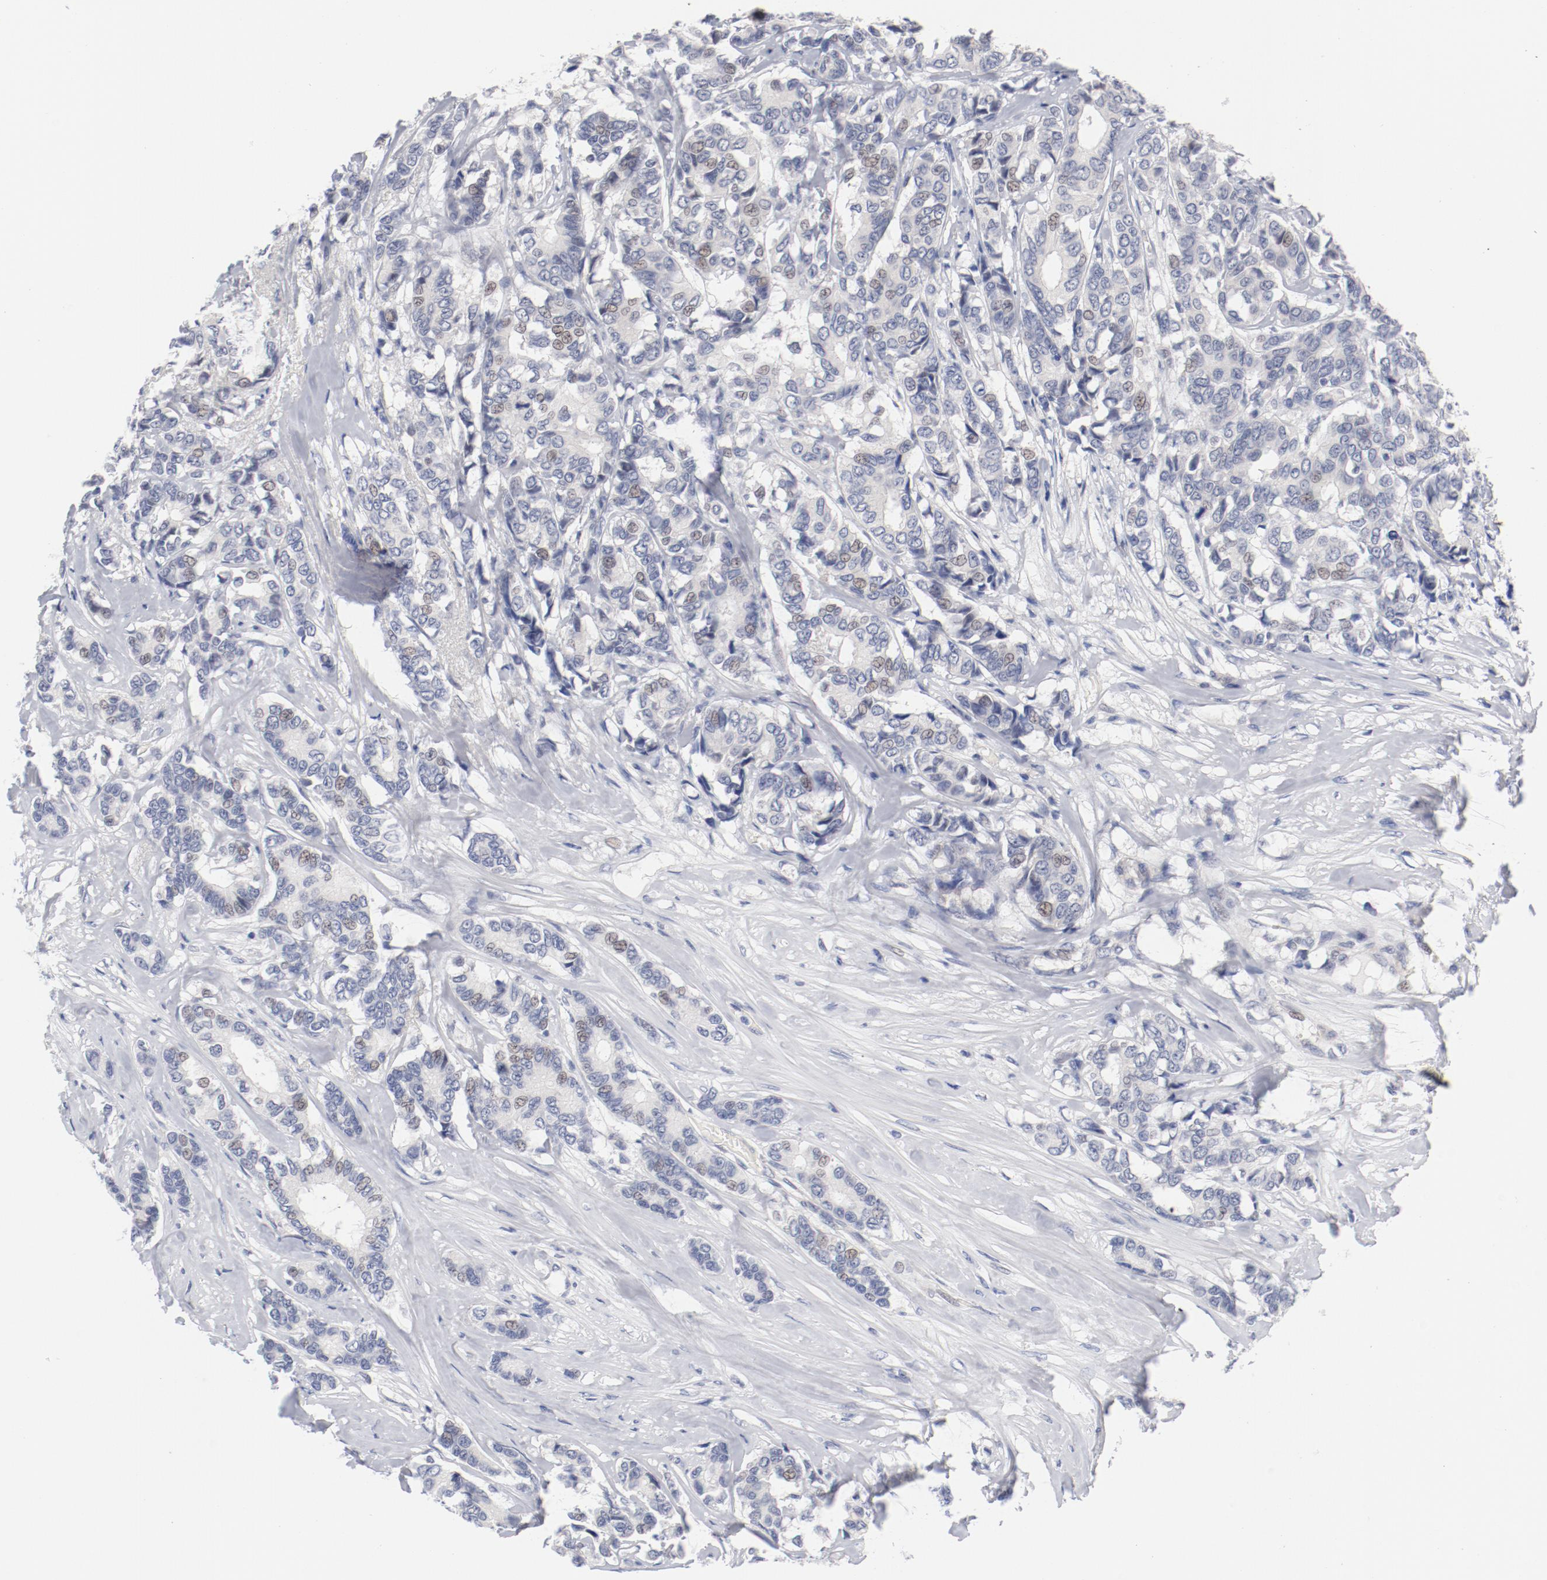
{"staining": {"intensity": "negative", "quantity": "none", "location": "none"}, "tissue": "breast cancer", "cell_type": "Tumor cells", "image_type": "cancer", "snomed": [{"axis": "morphology", "description": "Duct carcinoma"}, {"axis": "topography", "description": "Breast"}], "caption": "IHC of infiltrating ductal carcinoma (breast) exhibits no positivity in tumor cells.", "gene": "KCNK13", "patient": {"sex": "female", "age": 87}}